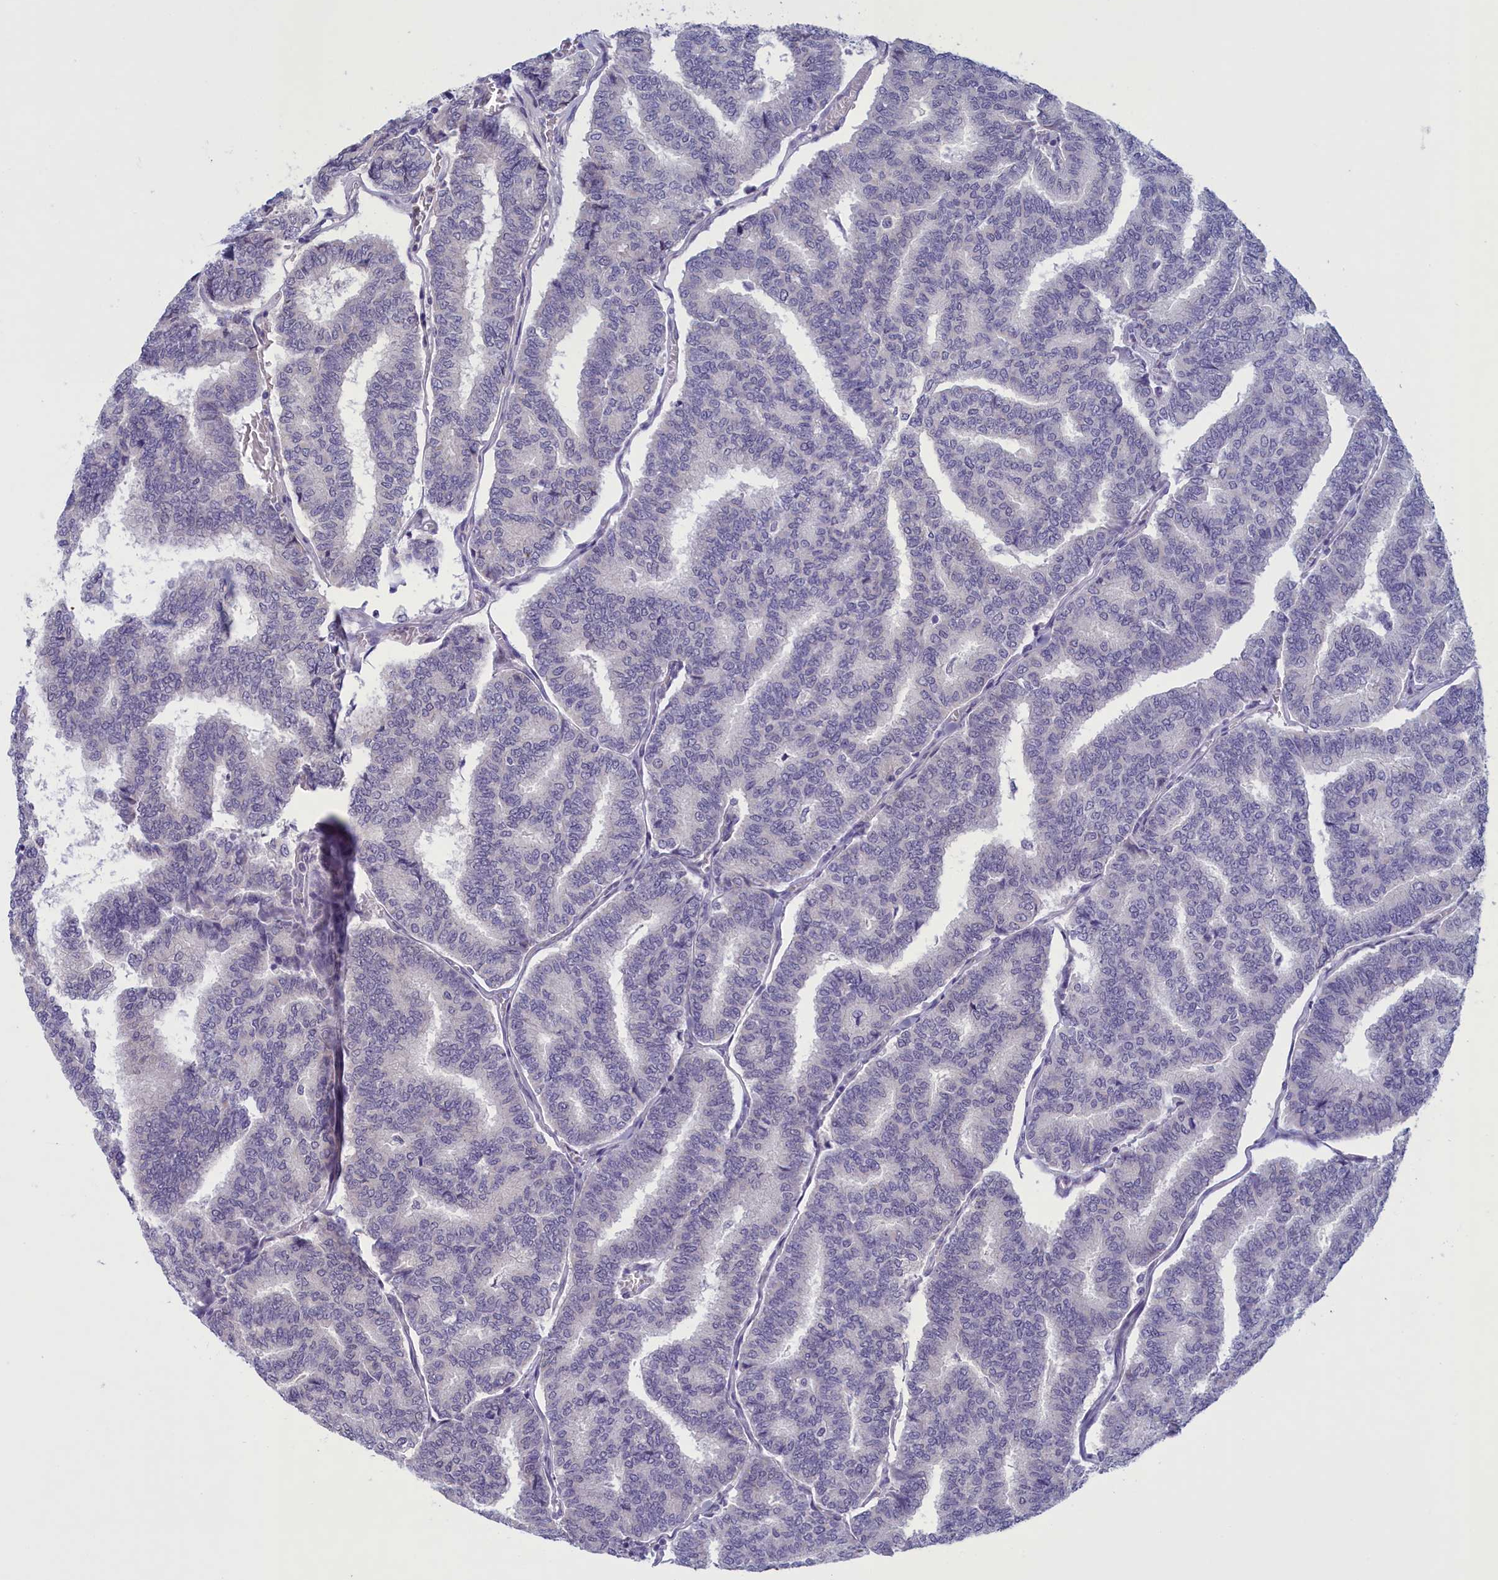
{"staining": {"intensity": "negative", "quantity": "none", "location": "none"}, "tissue": "thyroid cancer", "cell_type": "Tumor cells", "image_type": "cancer", "snomed": [{"axis": "morphology", "description": "Papillary adenocarcinoma, NOS"}, {"axis": "topography", "description": "Thyroid gland"}], "caption": "Protein analysis of thyroid papillary adenocarcinoma reveals no significant staining in tumor cells. (Brightfield microscopy of DAB immunohistochemistry at high magnification).", "gene": "ELOA2", "patient": {"sex": "female", "age": 35}}